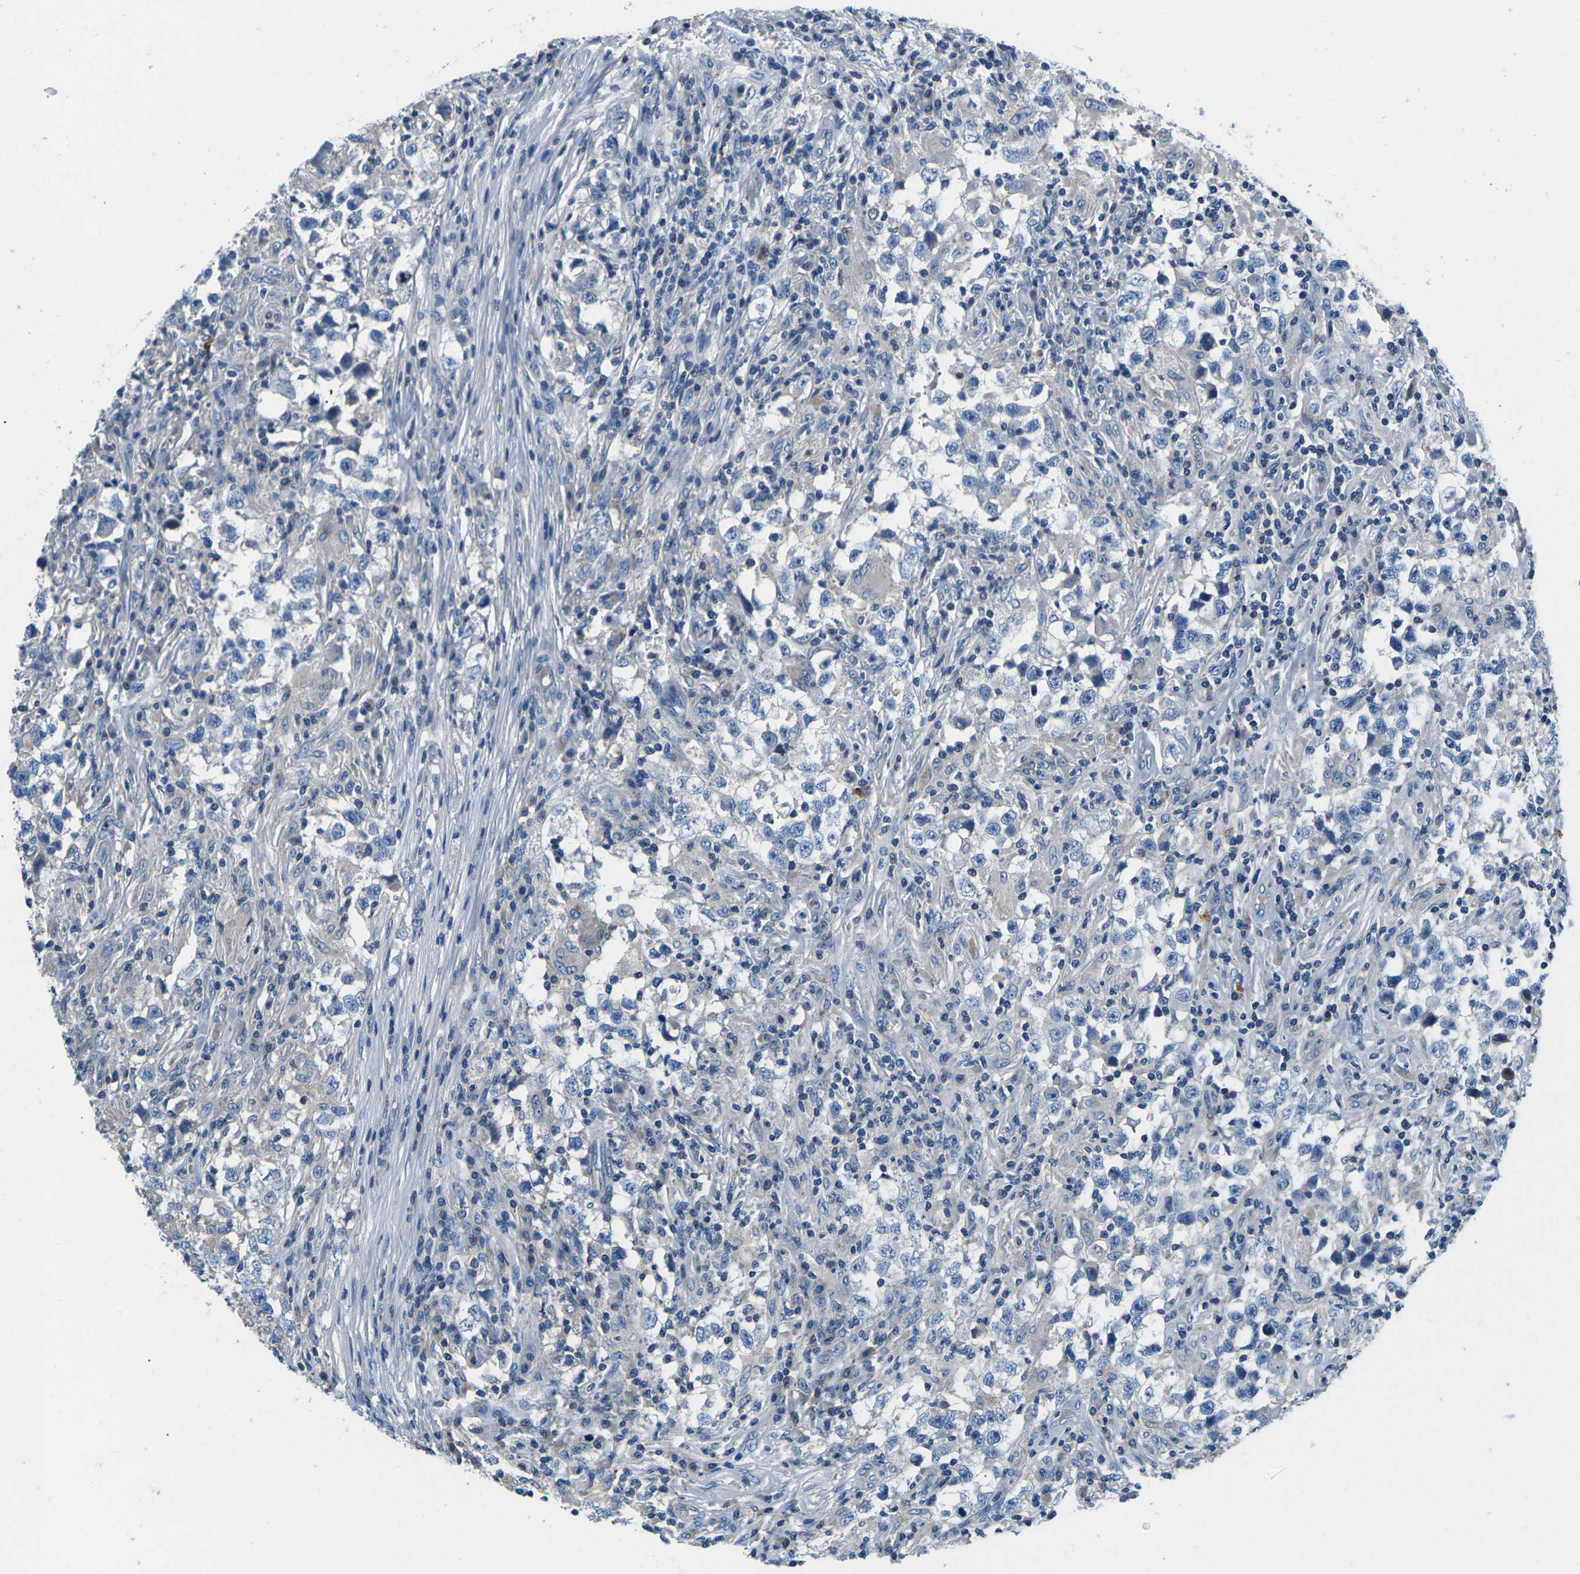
{"staining": {"intensity": "negative", "quantity": "none", "location": "none"}, "tissue": "testis cancer", "cell_type": "Tumor cells", "image_type": "cancer", "snomed": [{"axis": "morphology", "description": "Carcinoma, Embryonal, NOS"}, {"axis": "topography", "description": "Testis"}], "caption": "IHC of human testis cancer (embryonal carcinoma) displays no staining in tumor cells.", "gene": "PDCD6IP", "patient": {"sex": "male", "age": 21}}